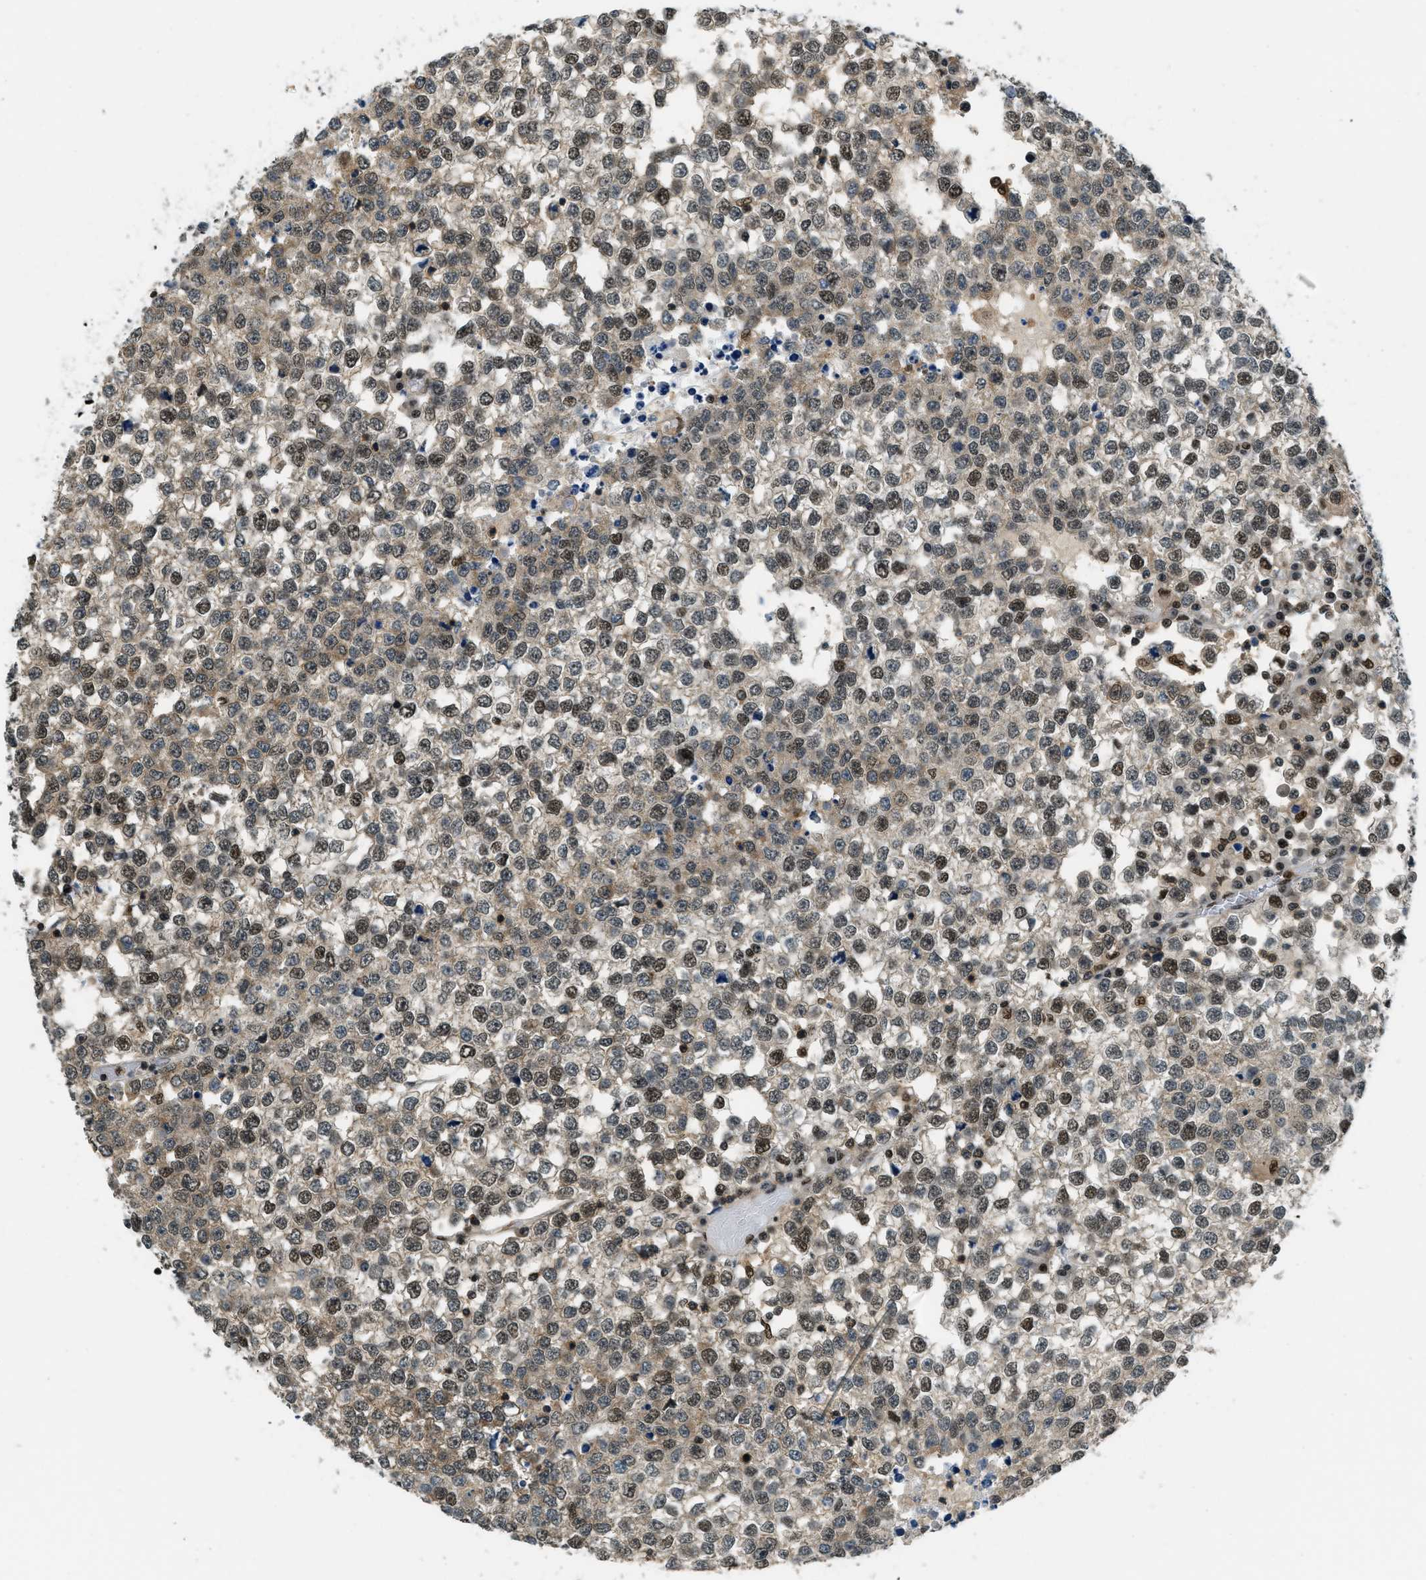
{"staining": {"intensity": "moderate", "quantity": ">75%", "location": "nuclear"}, "tissue": "testis cancer", "cell_type": "Tumor cells", "image_type": "cancer", "snomed": [{"axis": "morphology", "description": "Seminoma, NOS"}, {"axis": "topography", "description": "Testis"}], "caption": "Tumor cells exhibit medium levels of moderate nuclear expression in about >75% of cells in testis cancer (seminoma).", "gene": "OGFR", "patient": {"sex": "male", "age": 65}}